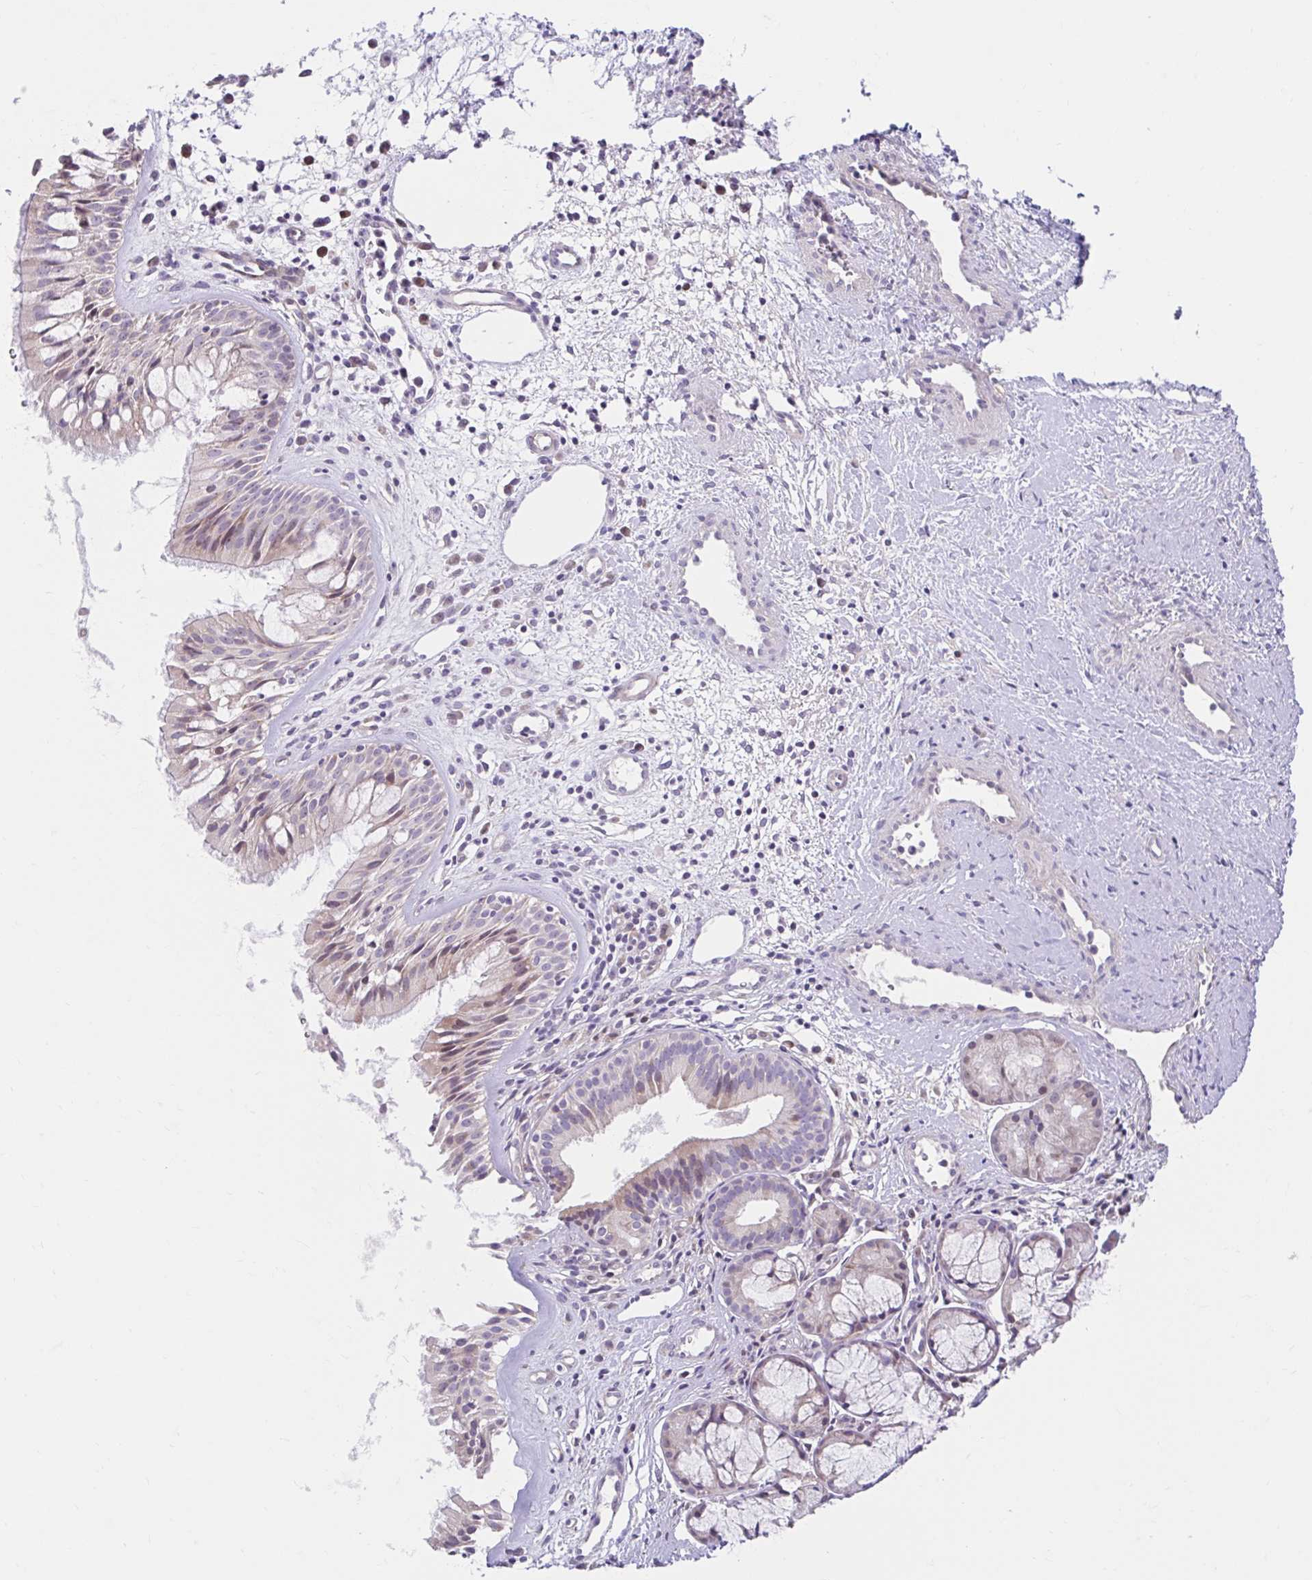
{"staining": {"intensity": "moderate", "quantity": "<25%", "location": "cytoplasmic/membranous"}, "tissue": "nasopharynx", "cell_type": "Respiratory epithelial cells", "image_type": "normal", "snomed": [{"axis": "morphology", "description": "Normal tissue, NOS"}, {"axis": "topography", "description": "Nasopharynx"}], "caption": "Immunohistochemistry staining of unremarkable nasopharynx, which reveals low levels of moderate cytoplasmic/membranous staining in approximately <25% of respiratory epithelial cells indicating moderate cytoplasmic/membranous protein positivity. The staining was performed using DAB (3,3'-diaminobenzidine) (brown) for protein detection and nuclei were counterstained in hematoxylin (blue).", "gene": "NT5C1B", "patient": {"sex": "male", "age": 65}}